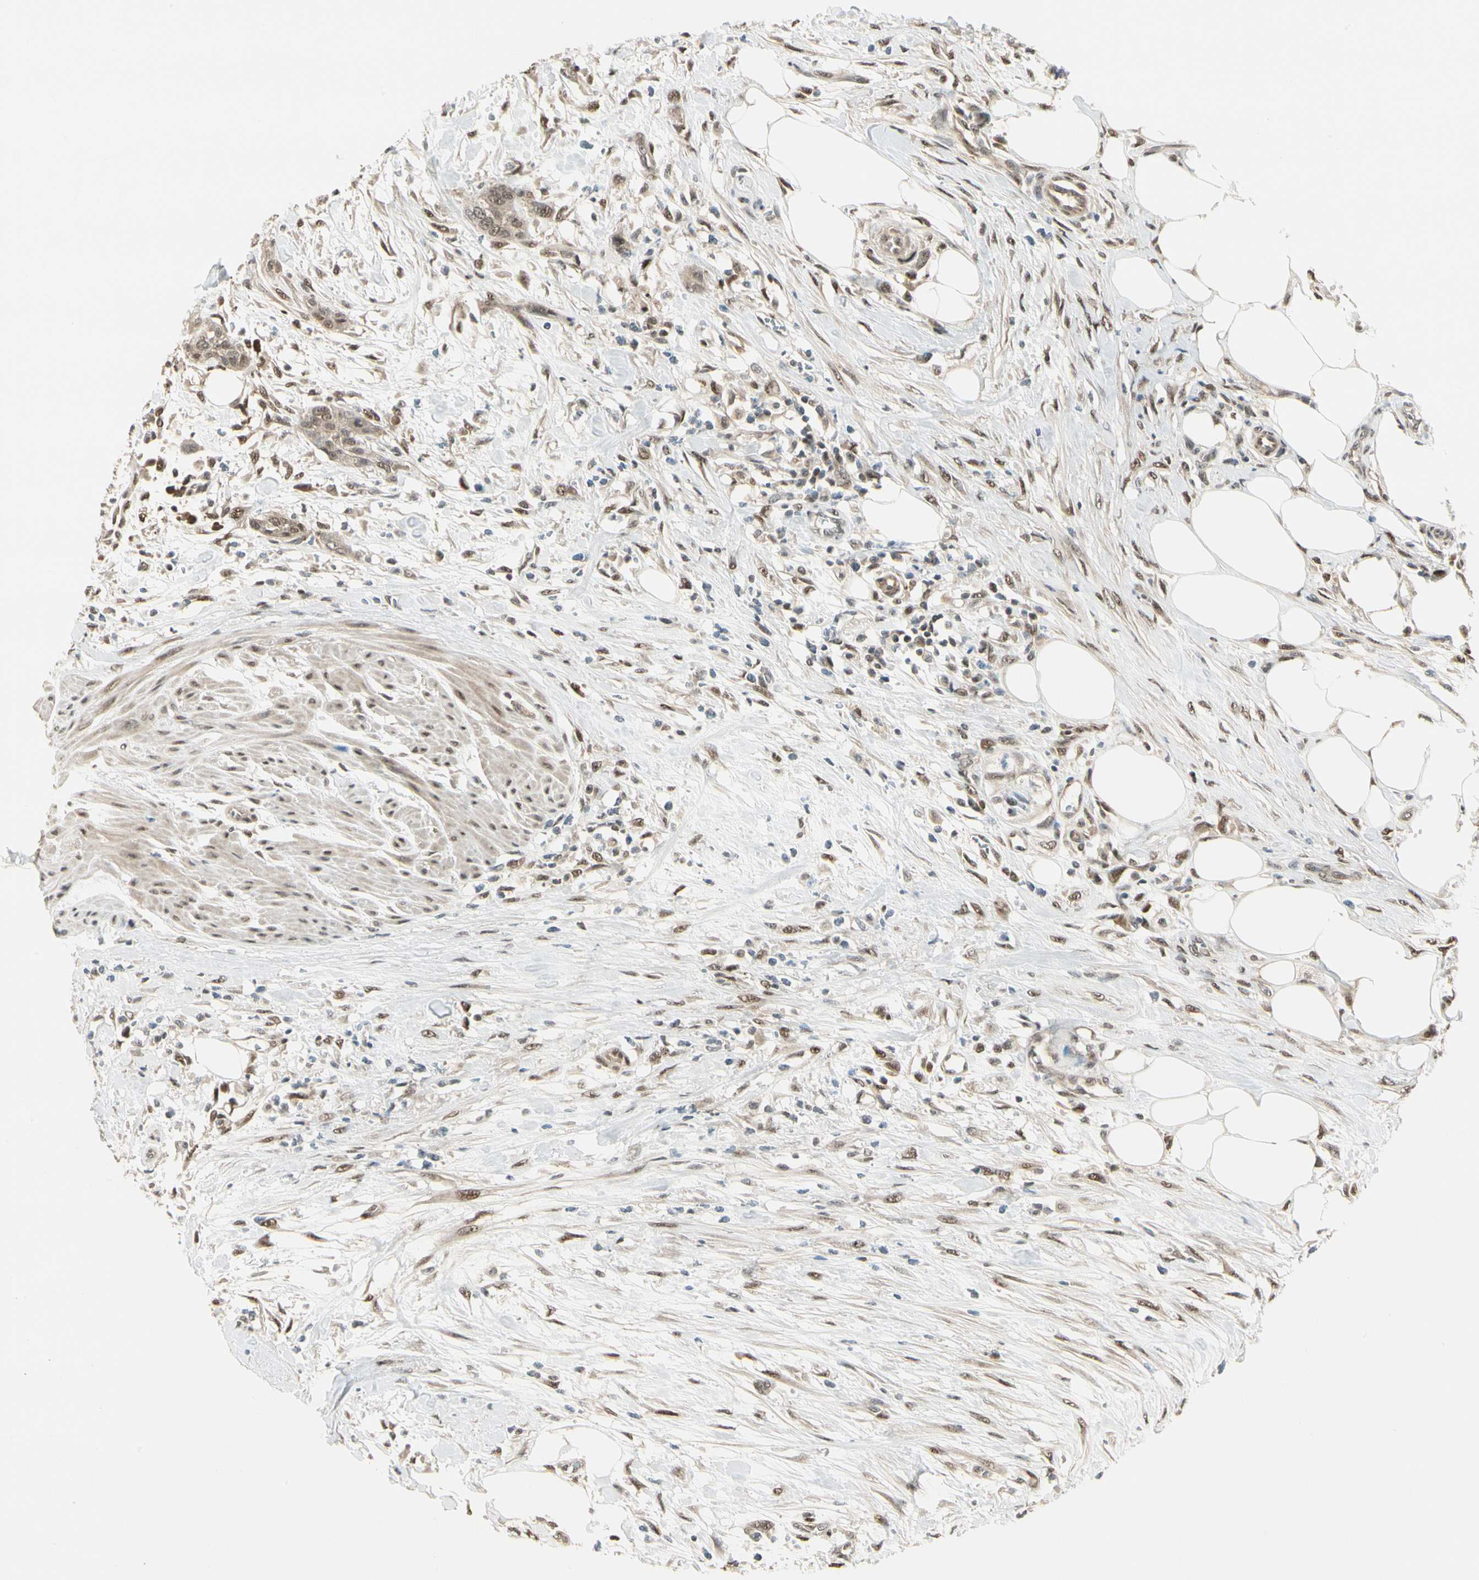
{"staining": {"intensity": "moderate", "quantity": ">75%", "location": "cytoplasmic/membranous,nuclear"}, "tissue": "urothelial cancer", "cell_type": "Tumor cells", "image_type": "cancer", "snomed": [{"axis": "morphology", "description": "Urothelial carcinoma, High grade"}, {"axis": "topography", "description": "Urinary bladder"}], "caption": "This micrograph reveals IHC staining of human urothelial cancer, with medium moderate cytoplasmic/membranous and nuclear expression in about >75% of tumor cells.", "gene": "GTF3A", "patient": {"sex": "male", "age": 35}}